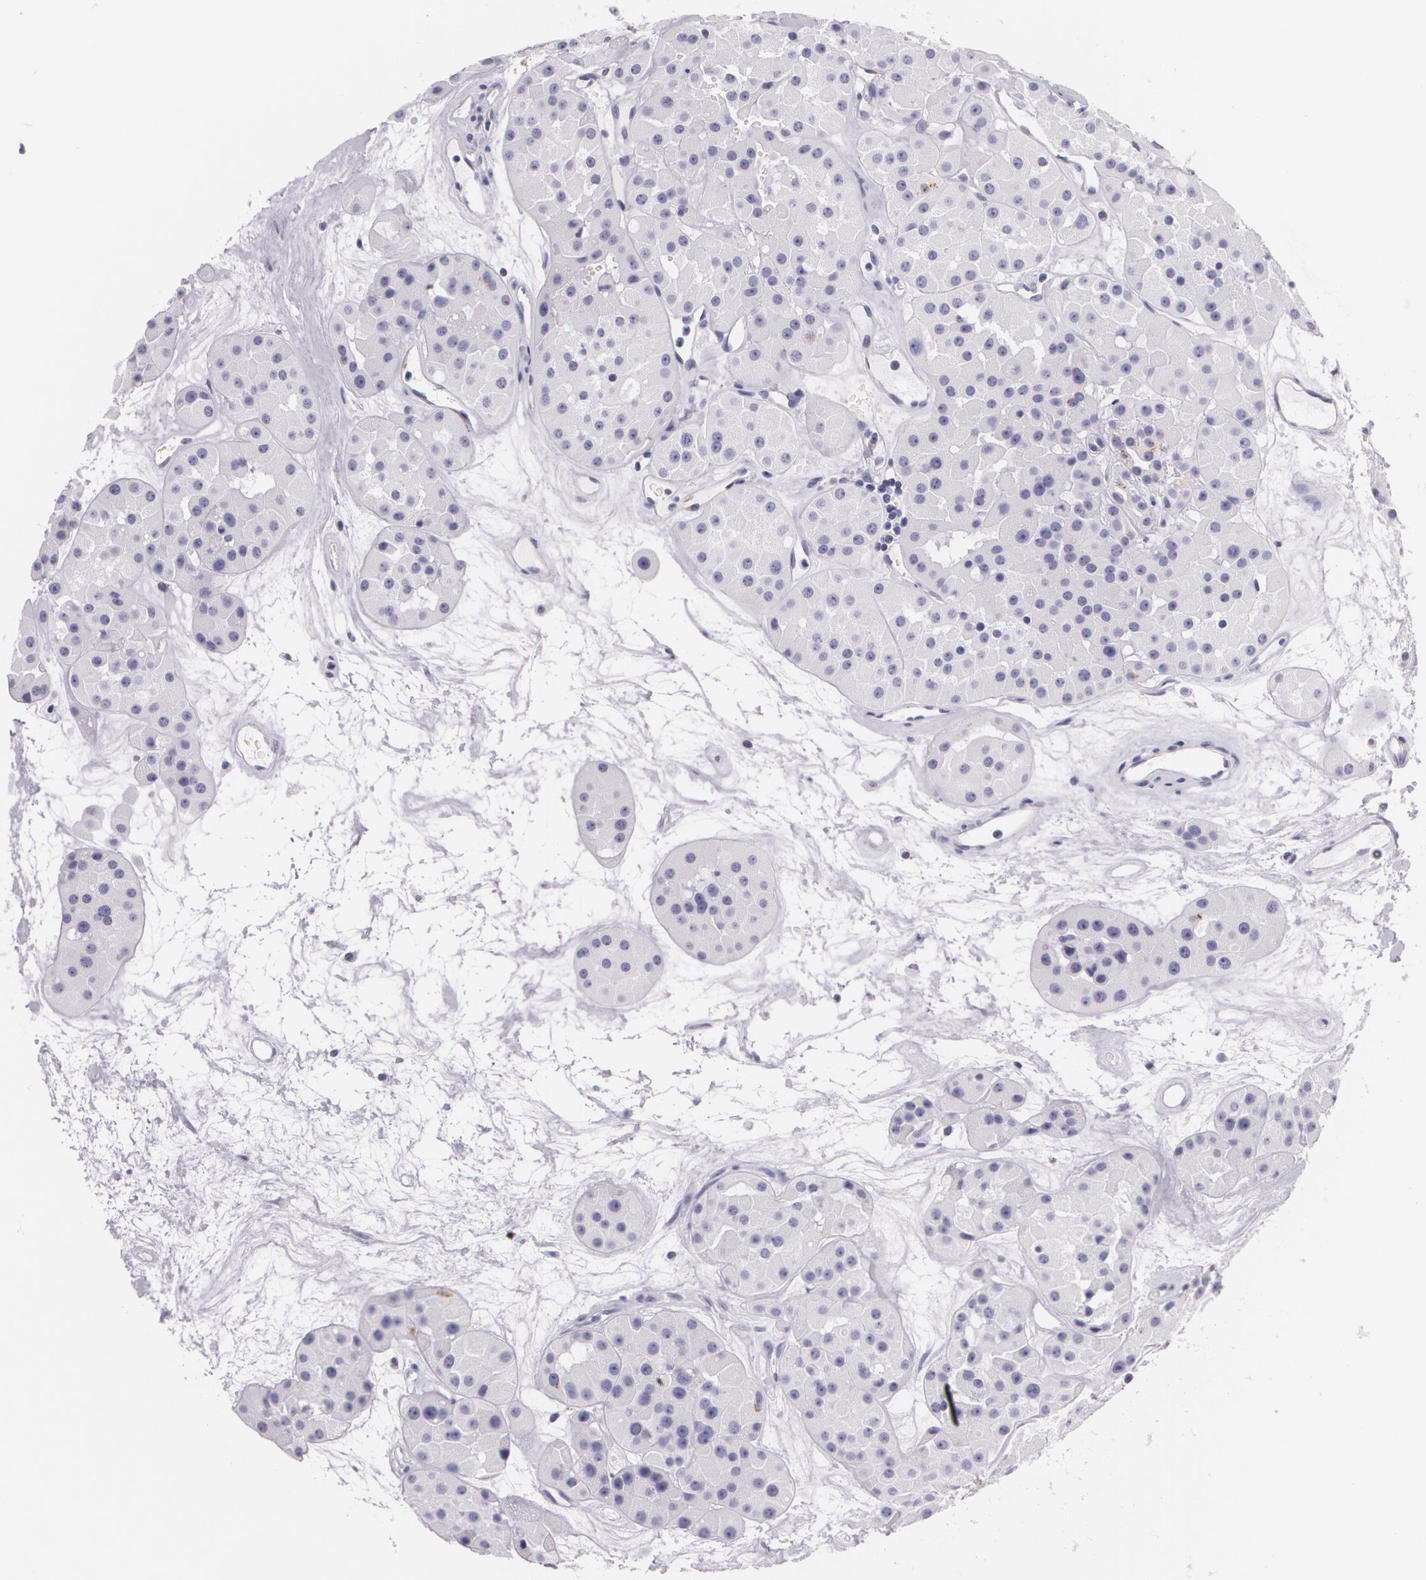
{"staining": {"intensity": "negative", "quantity": "none", "location": "none"}, "tissue": "renal cancer", "cell_type": "Tumor cells", "image_type": "cancer", "snomed": [{"axis": "morphology", "description": "Adenocarcinoma, uncertain malignant potential"}, {"axis": "topography", "description": "Kidney"}], "caption": "A high-resolution photomicrograph shows IHC staining of adenocarcinoma,  uncertain malignant potential (renal), which demonstrates no significant staining in tumor cells.", "gene": "DLG4", "patient": {"sex": "male", "age": 63}}